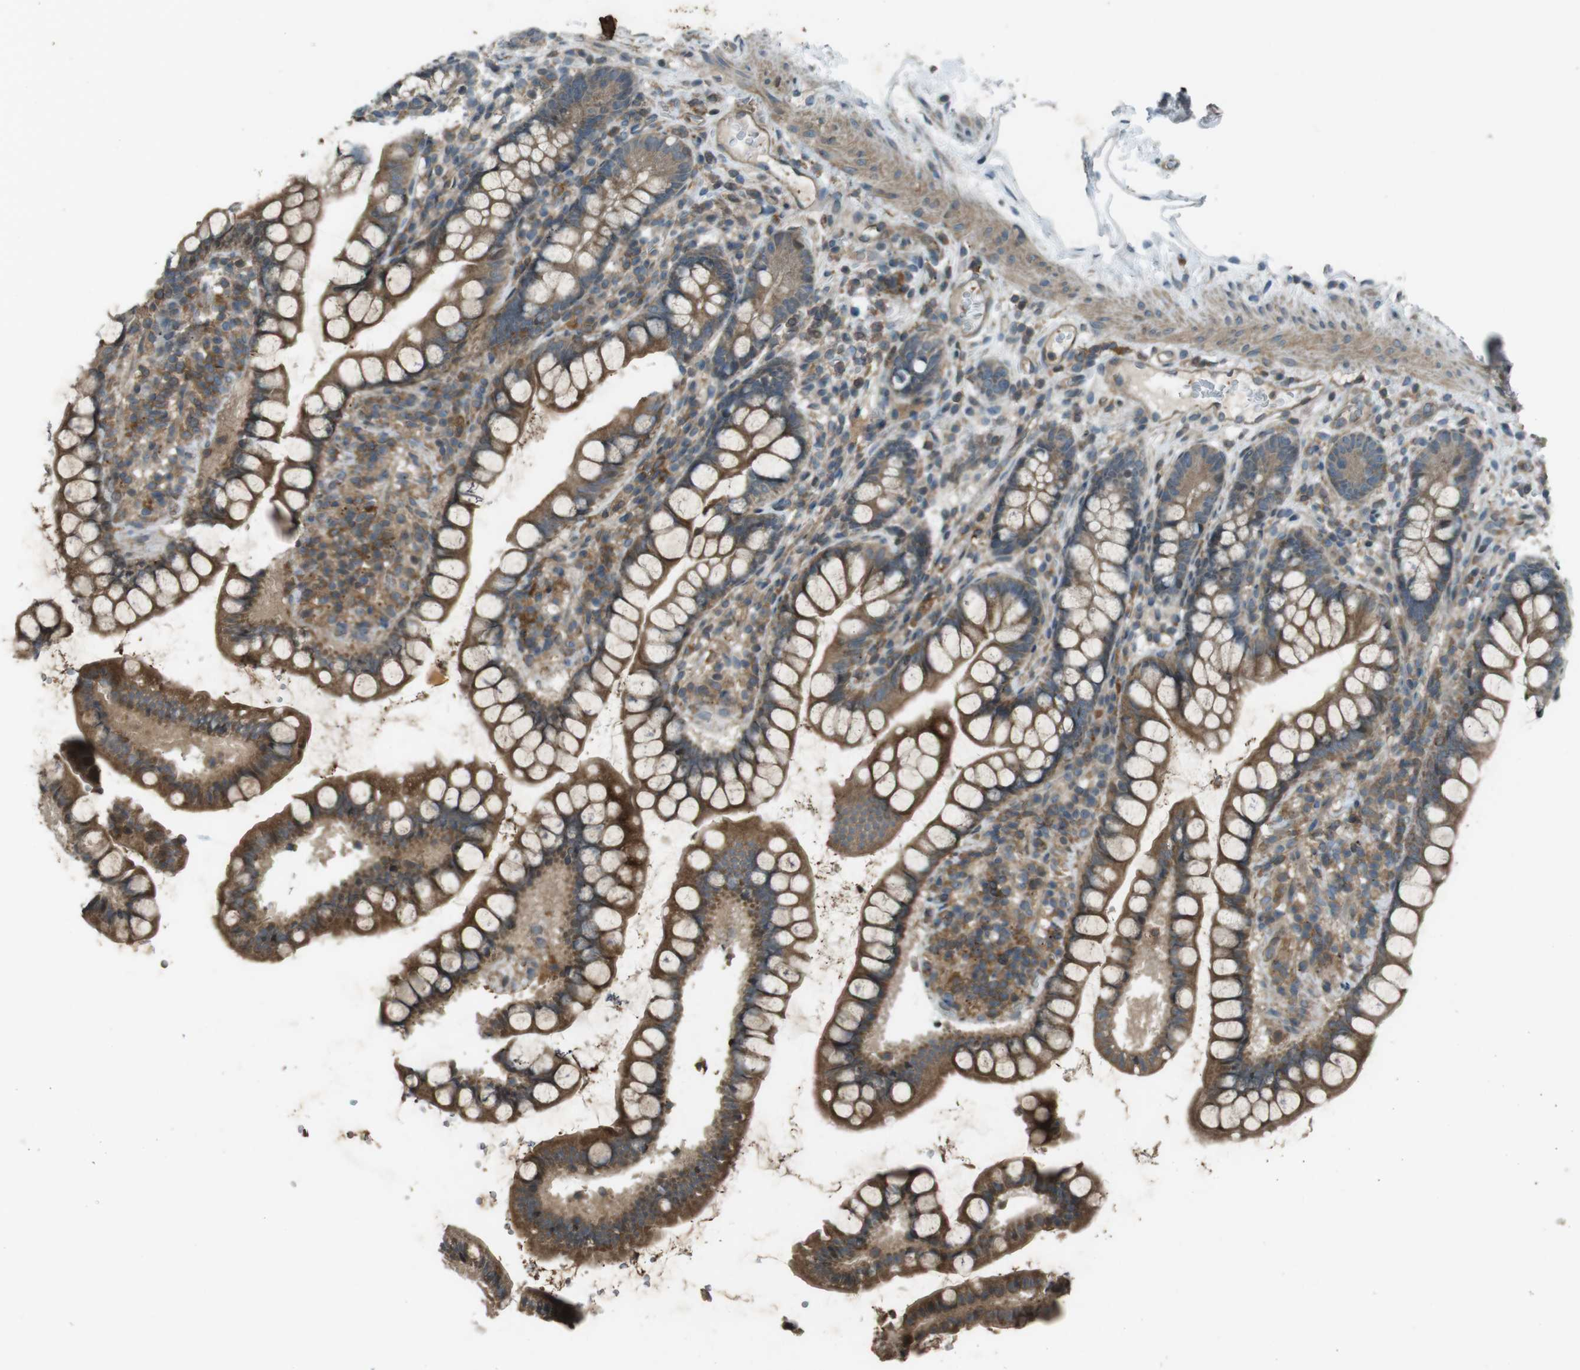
{"staining": {"intensity": "moderate", "quantity": ">75%", "location": "cytoplasmic/membranous"}, "tissue": "small intestine", "cell_type": "Glandular cells", "image_type": "normal", "snomed": [{"axis": "morphology", "description": "Normal tissue, NOS"}, {"axis": "topography", "description": "Small intestine"}], "caption": "Protein staining demonstrates moderate cytoplasmic/membranous positivity in about >75% of glandular cells in normal small intestine. (Stains: DAB (3,3'-diaminobenzidine) in brown, nuclei in blue, Microscopy: brightfield microscopy at high magnification).", "gene": "ZYX", "patient": {"sex": "female", "age": 84}}